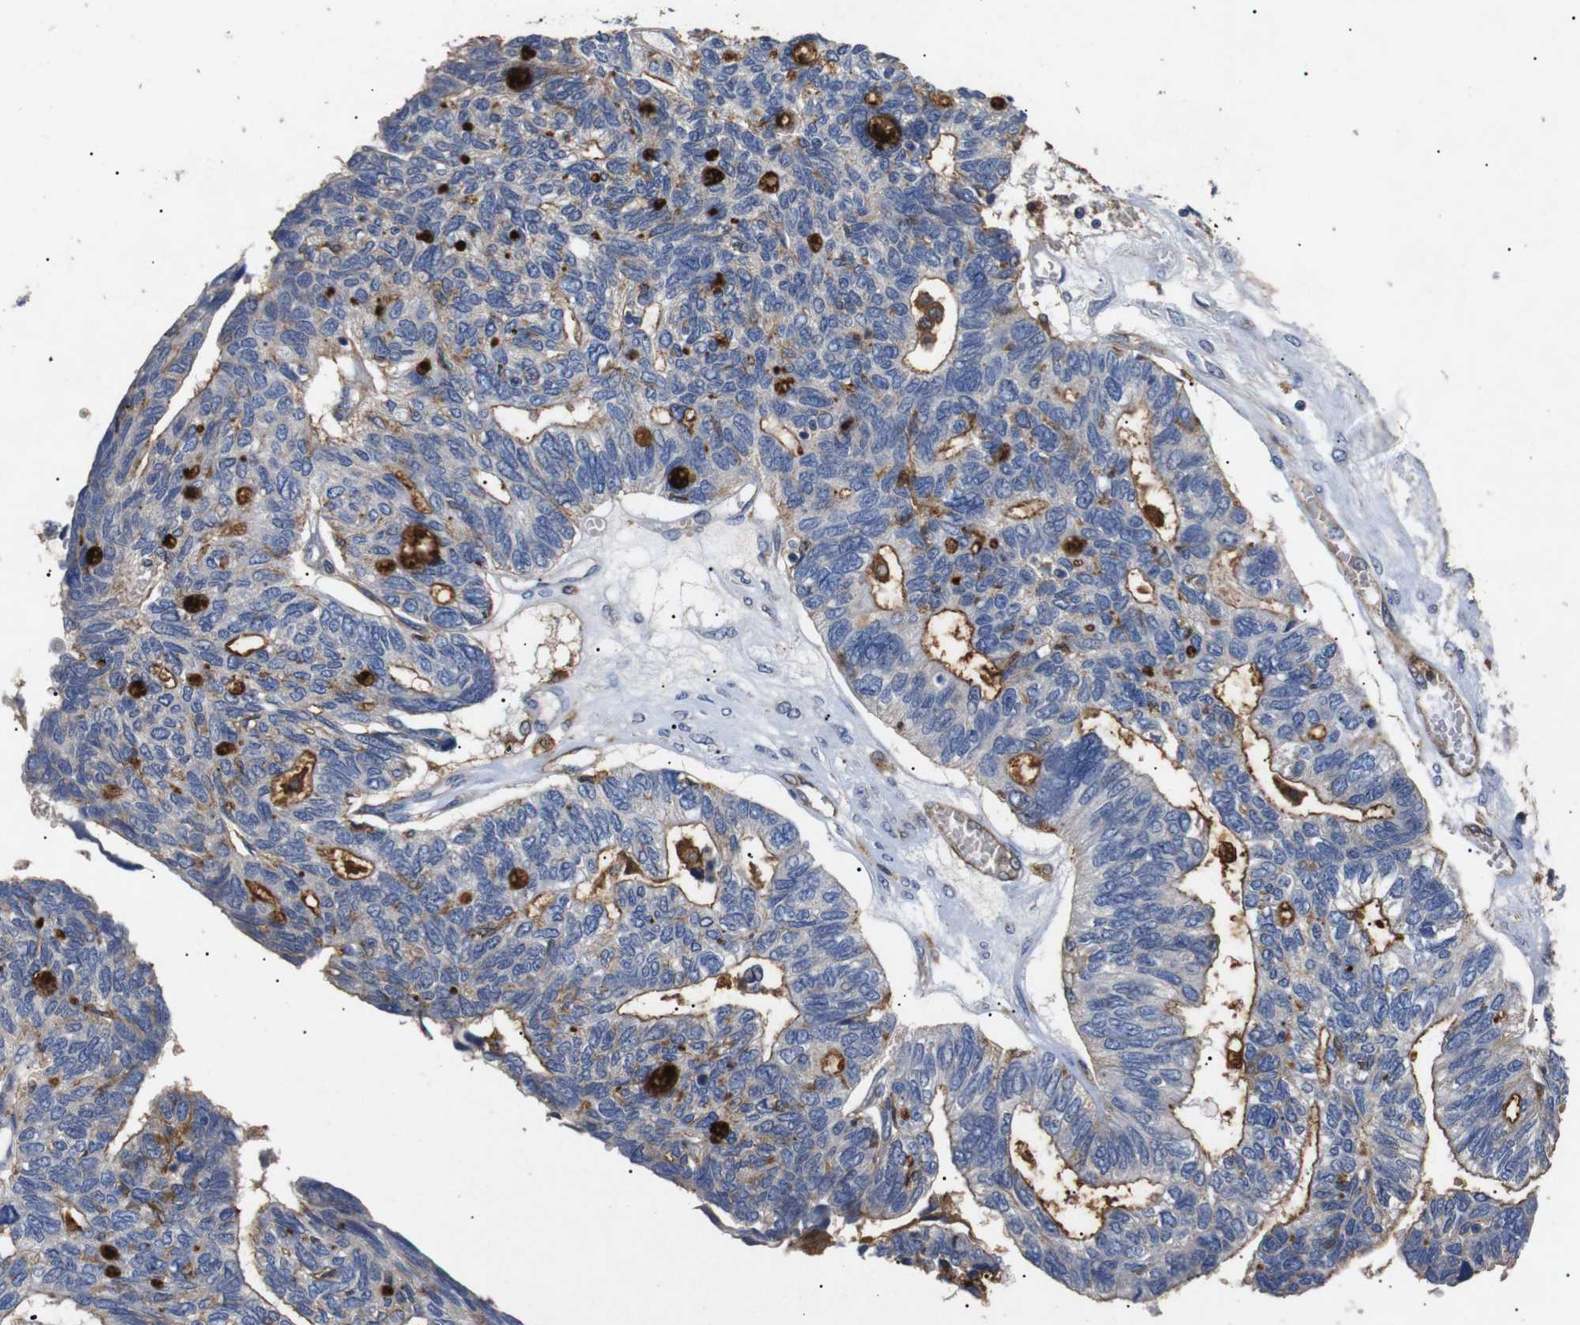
{"staining": {"intensity": "strong", "quantity": "<25%", "location": "cytoplasmic/membranous"}, "tissue": "ovarian cancer", "cell_type": "Tumor cells", "image_type": "cancer", "snomed": [{"axis": "morphology", "description": "Cystadenocarcinoma, serous, NOS"}, {"axis": "topography", "description": "Ovary"}], "caption": "There is medium levels of strong cytoplasmic/membranous expression in tumor cells of ovarian serous cystadenocarcinoma, as demonstrated by immunohistochemical staining (brown color).", "gene": "SDCBP", "patient": {"sex": "female", "age": 79}}